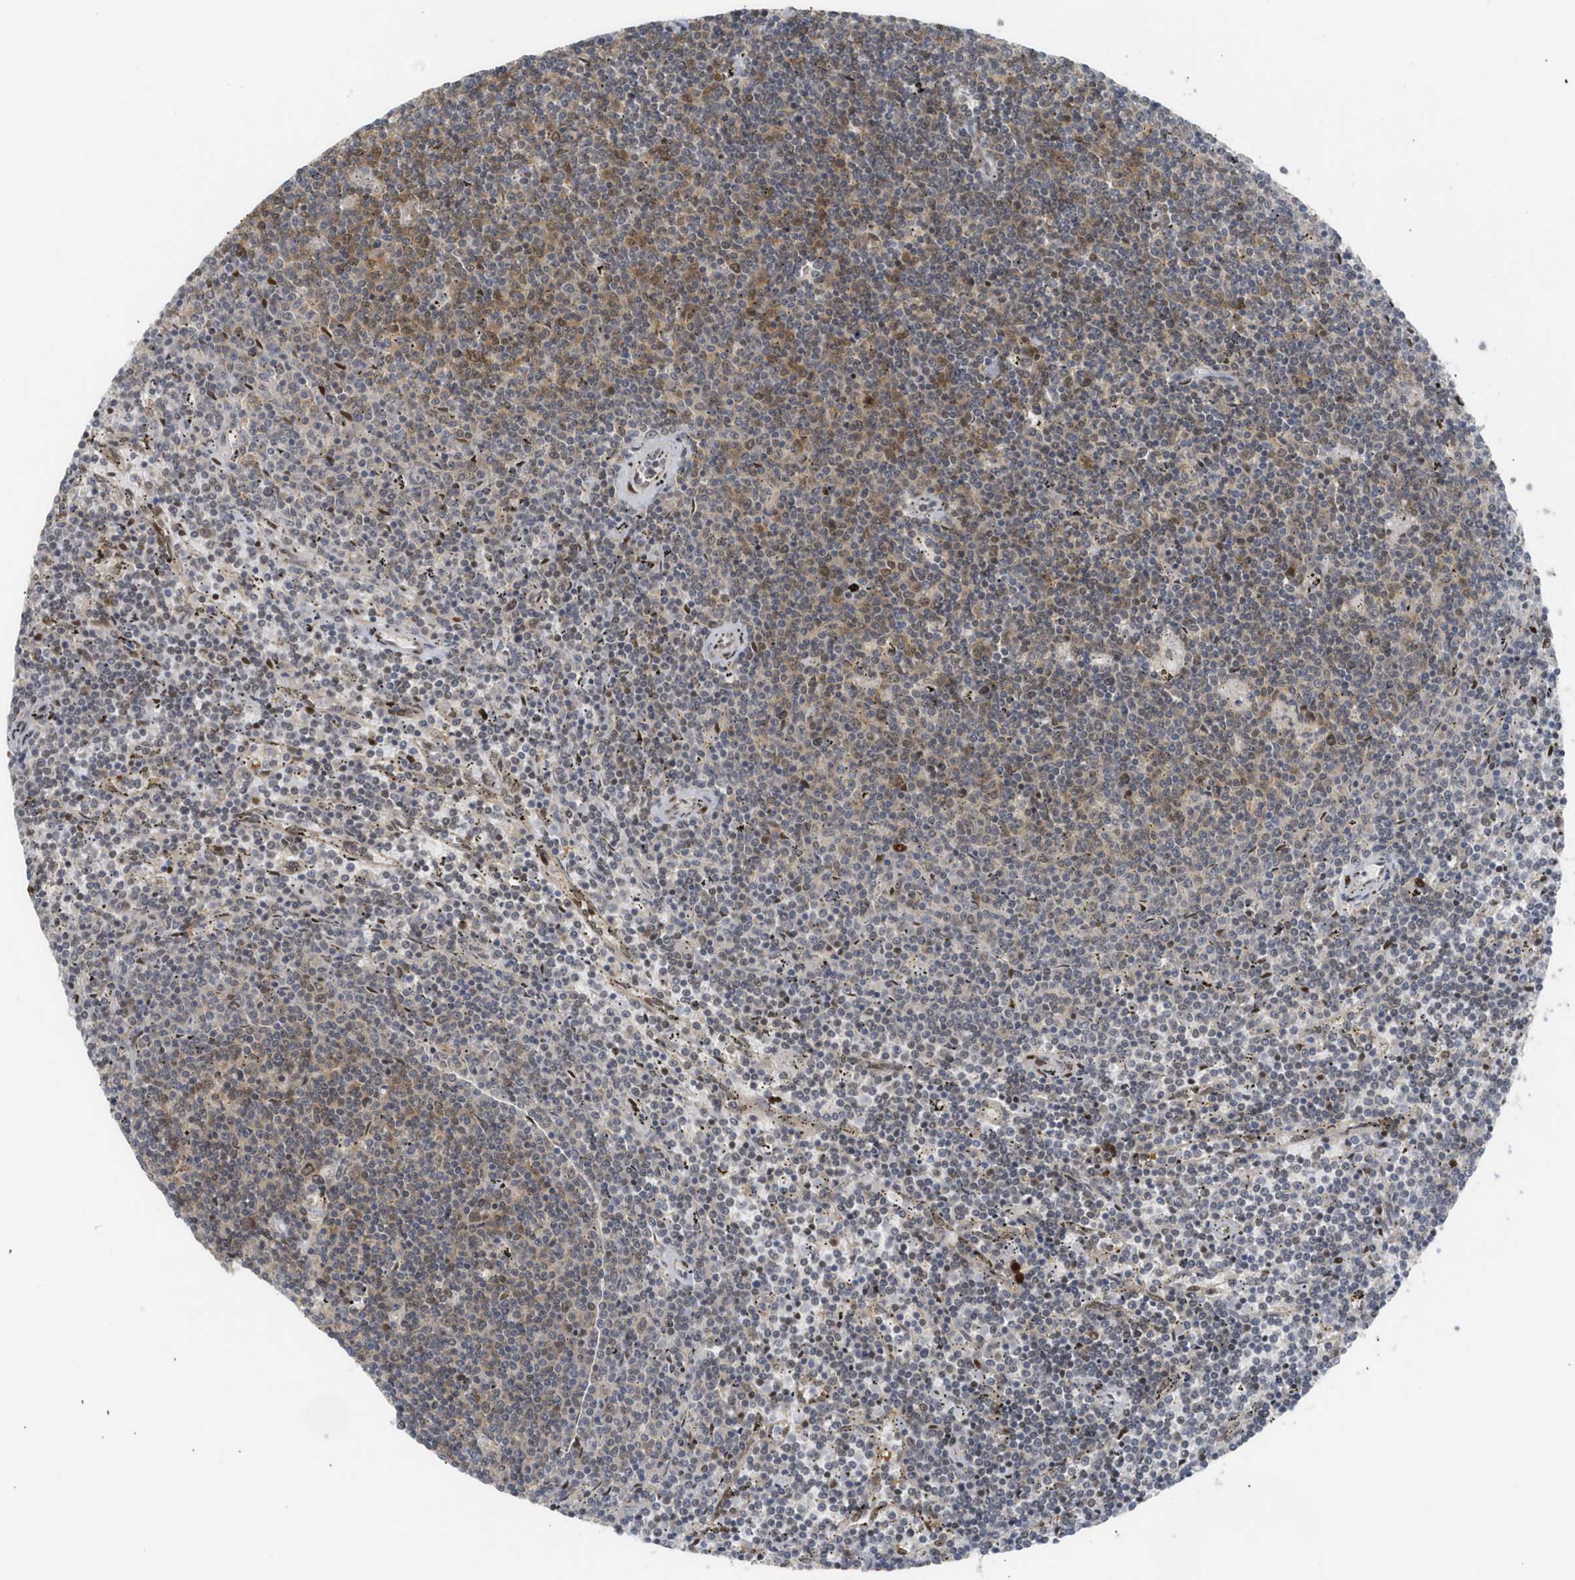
{"staining": {"intensity": "weak", "quantity": "25%-75%", "location": "nuclear"}, "tissue": "lymphoma", "cell_type": "Tumor cells", "image_type": "cancer", "snomed": [{"axis": "morphology", "description": "Malignant lymphoma, non-Hodgkin's type, Low grade"}, {"axis": "topography", "description": "Spleen"}], "caption": "Brown immunohistochemical staining in lymphoma reveals weak nuclear staining in about 25%-75% of tumor cells.", "gene": "SSBP2", "patient": {"sex": "female", "age": 50}}